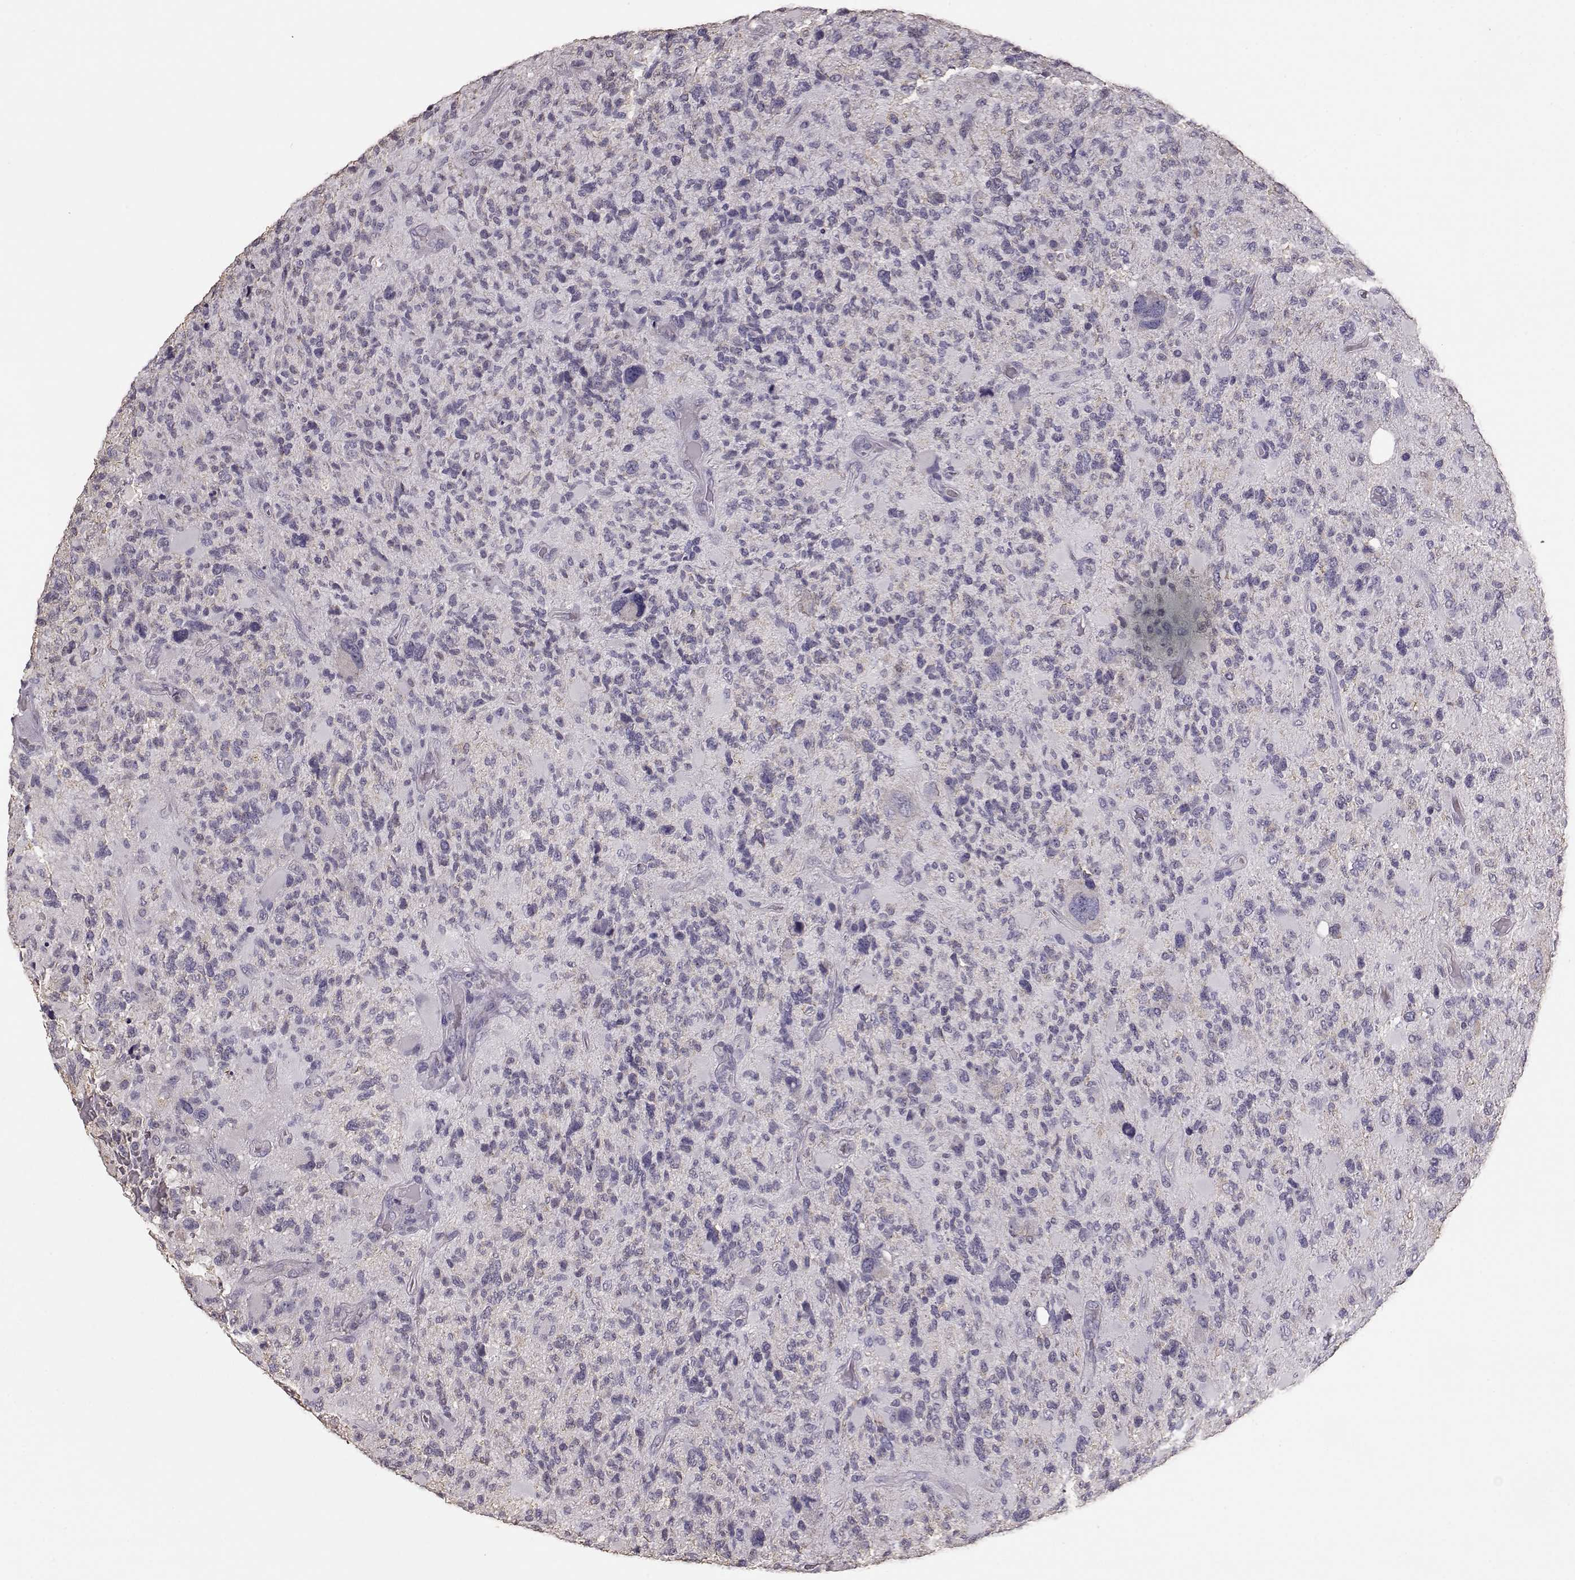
{"staining": {"intensity": "negative", "quantity": "none", "location": "none"}, "tissue": "glioma", "cell_type": "Tumor cells", "image_type": "cancer", "snomed": [{"axis": "morphology", "description": "Glioma, malignant, High grade"}, {"axis": "topography", "description": "Brain"}], "caption": "IHC histopathology image of malignant glioma (high-grade) stained for a protein (brown), which exhibits no positivity in tumor cells.", "gene": "GABRG3", "patient": {"sex": "female", "age": 71}}